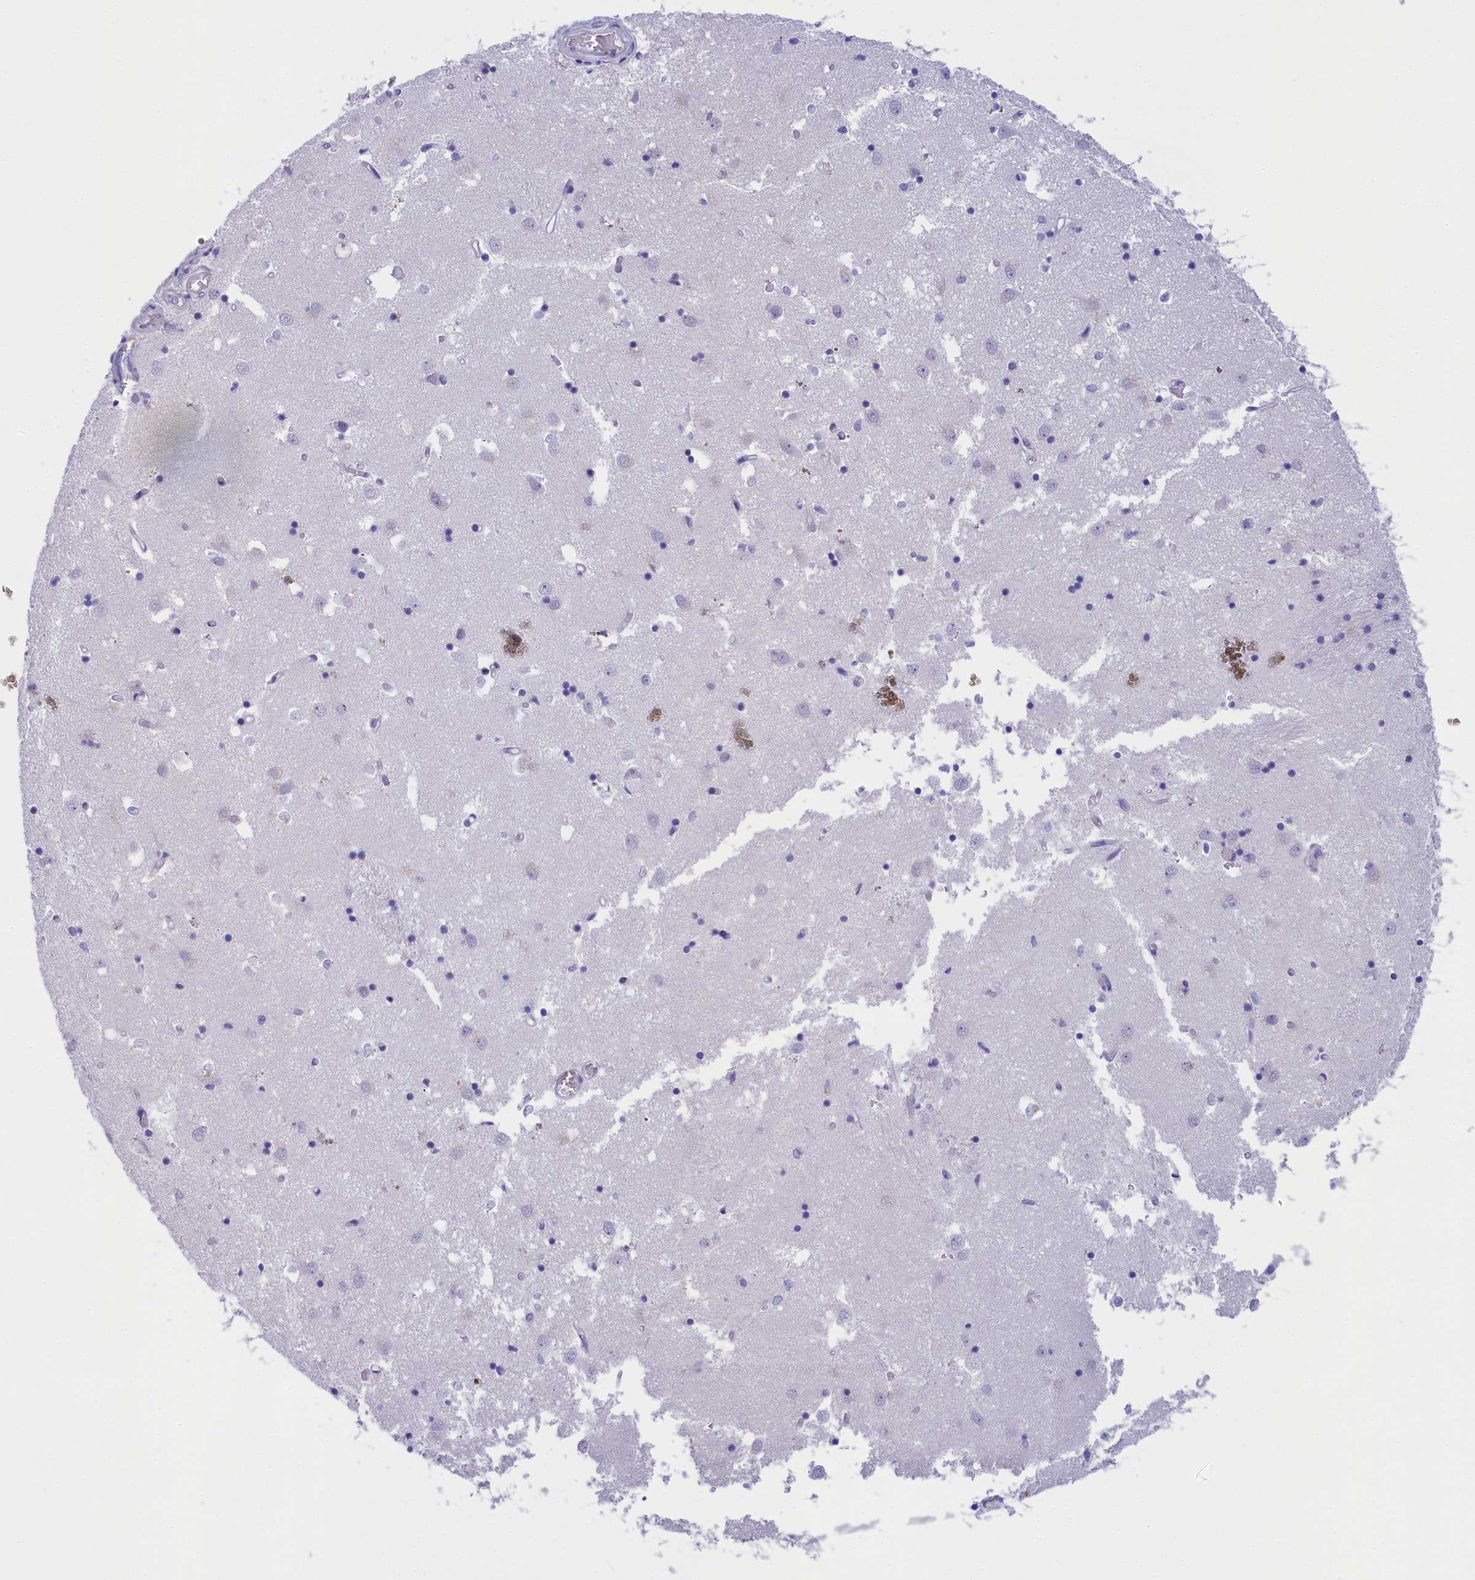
{"staining": {"intensity": "negative", "quantity": "none", "location": "none"}, "tissue": "caudate", "cell_type": "Glial cells", "image_type": "normal", "snomed": [{"axis": "morphology", "description": "Normal tissue, NOS"}, {"axis": "topography", "description": "Lateral ventricle wall"}], "caption": "Glial cells show no significant positivity in unremarkable caudate. (DAB immunohistochemistry (IHC) with hematoxylin counter stain).", "gene": "TACSTD2", "patient": {"sex": "male", "age": 70}}